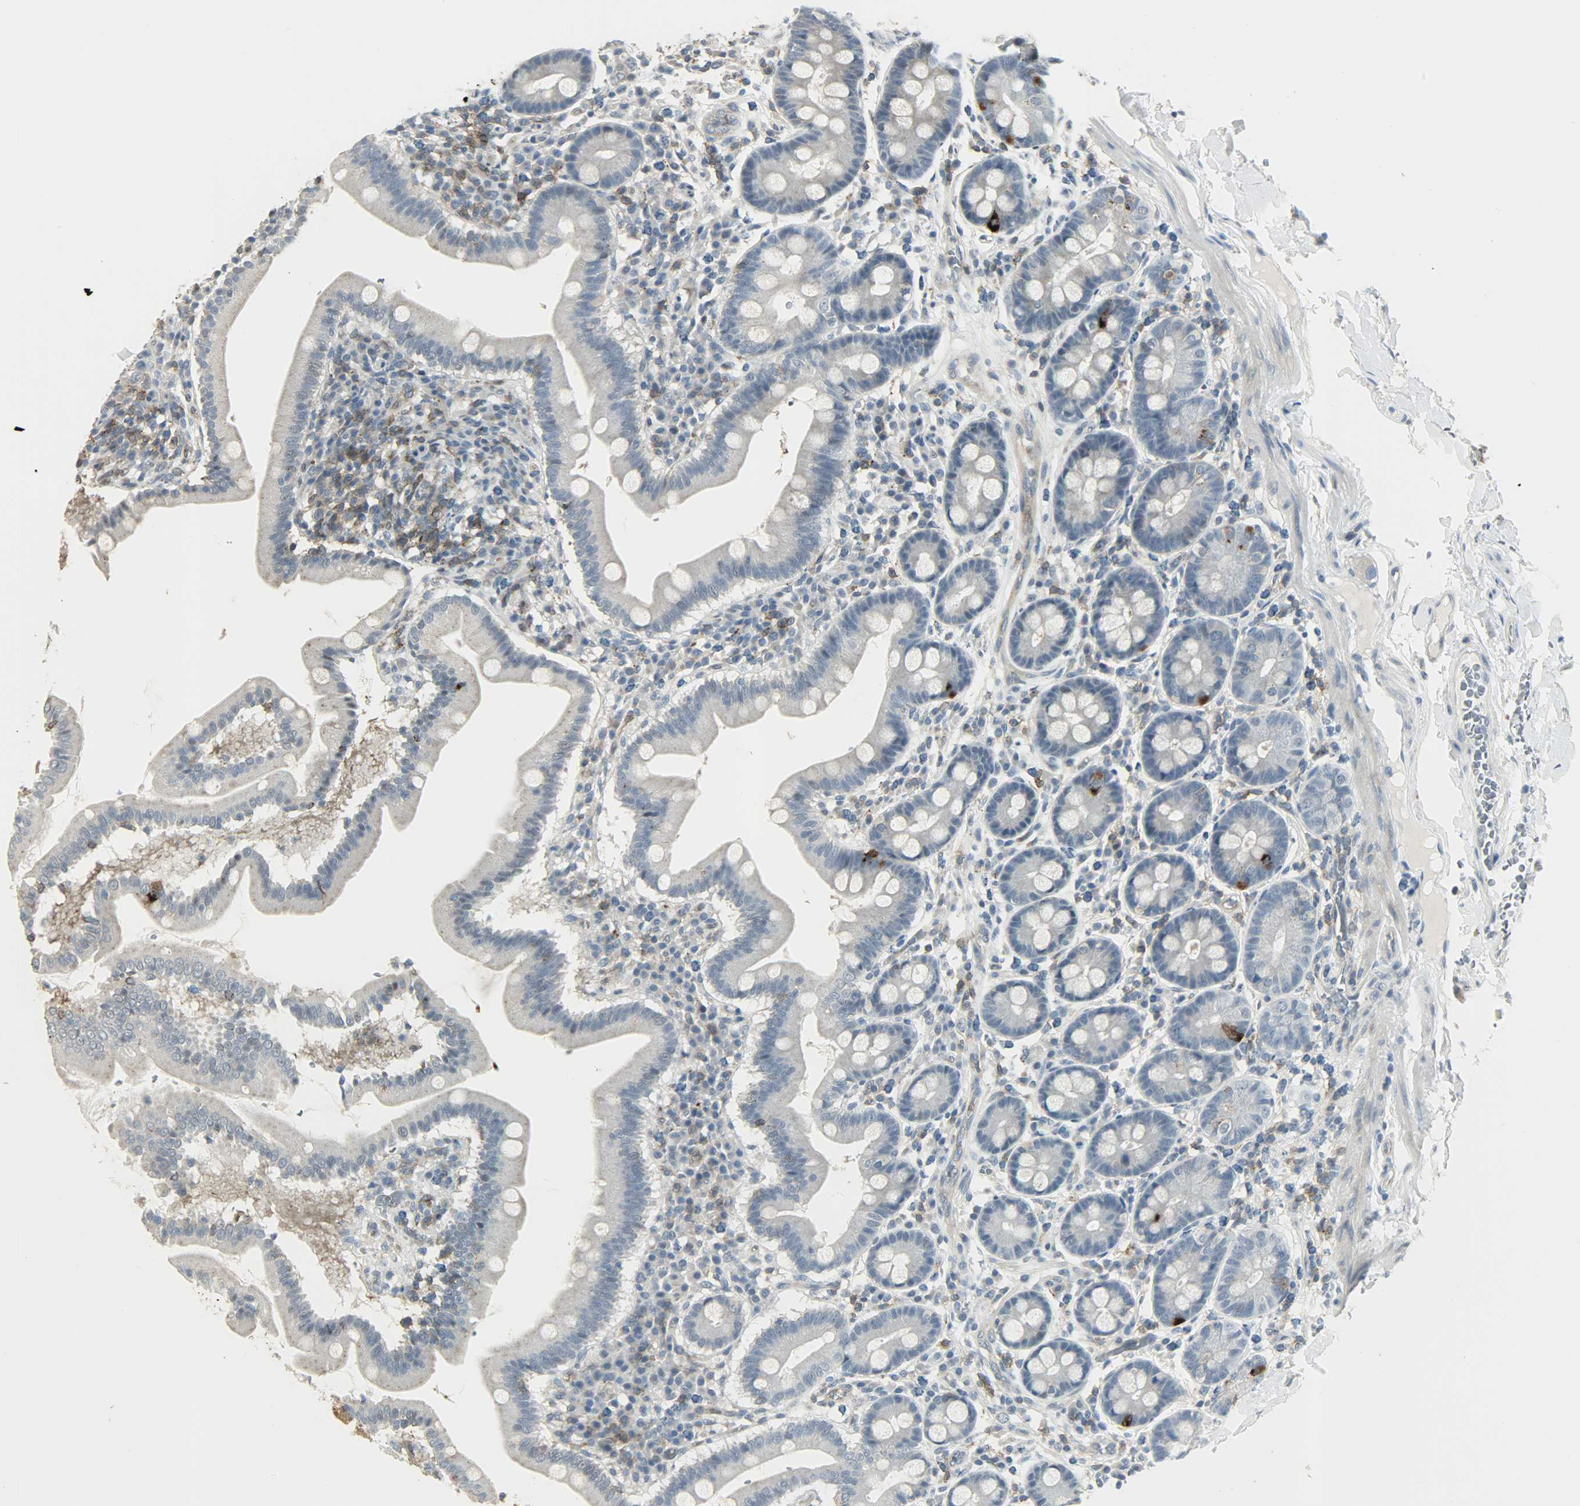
{"staining": {"intensity": "negative", "quantity": "none", "location": "none"}, "tissue": "duodenum", "cell_type": "Glandular cells", "image_type": "normal", "snomed": [{"axis": "morphology", "description": "Normal tissue, NOS"}, {"axis": "topography", "description": "Duodenum"}], "caption": "Glandular cells show no significant protein positivity in unremarkable duodenum. (DAB (3,3'-diaminobenzidine) immunohistochemistry (IHC) with hematoxylin counter stain).", "gene": "CD4", "patient": {"sex": "male", "age": 50}}